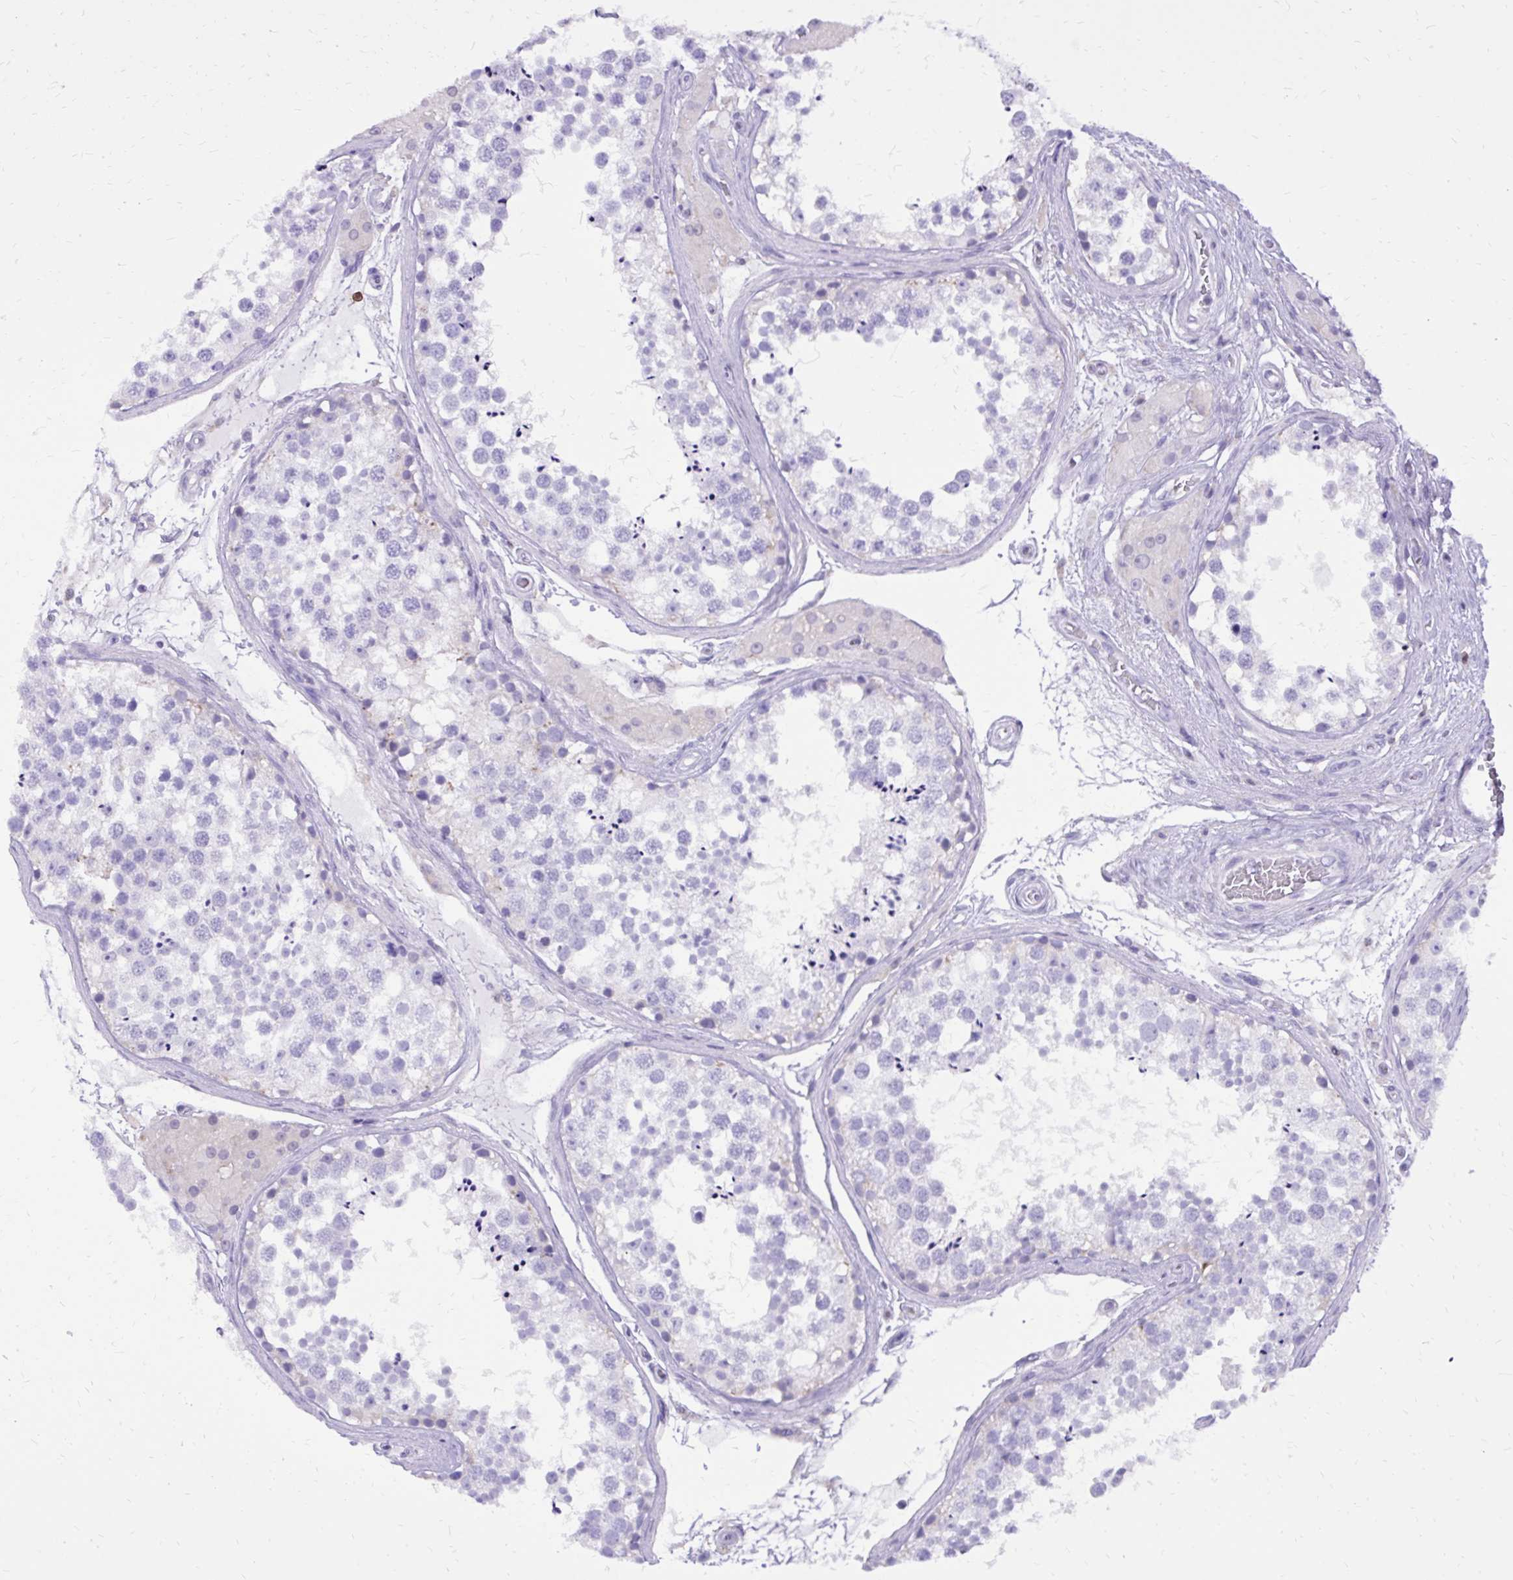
{"staining": {"intensity": "weak", "quantity": "<25%", "location": "cytoplasmic/membranous"}, "tissue": "testis", "cell_type": "Cells in seminiferous ducts", "image_type": "normal", "snomed": [{"axis": "morphology", "description": "Normal tissue, NOS"}, {"axis": "morphology", "description": "Seminoma, NOS"}, {"axis": "topography", "description": "Testis"}], "caption": "IHC micrograph of unremarkable testis stained for a protein (brown), which reveals no staining in cells in seminiferous ducts.", "gene": "CAT", "patient": {"sex": "male", "age": 65}}